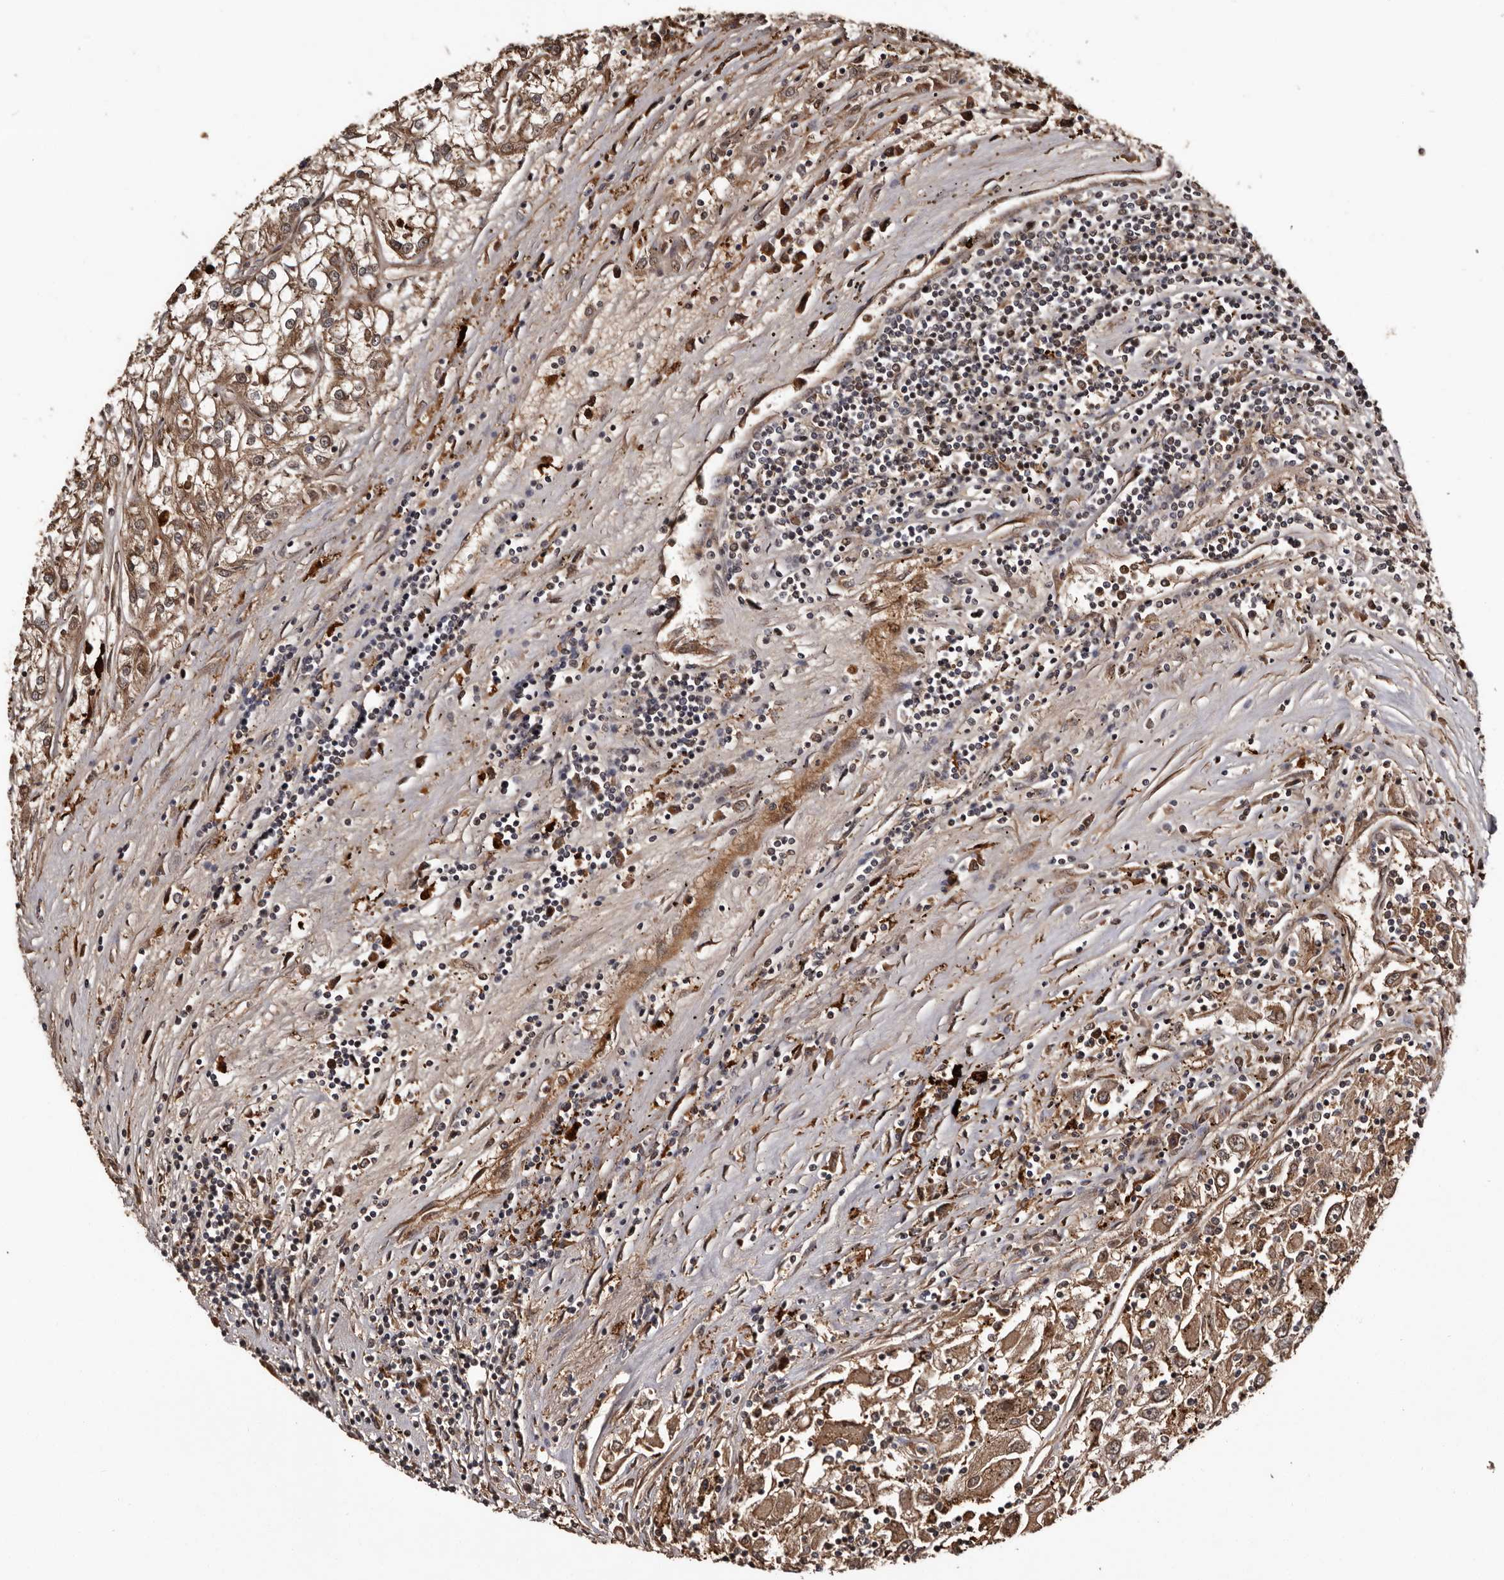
{"staining": {"intensity": "moderate", "quantity": ">75%", "location": "cytoplasmic/membranous"}, "tissue": "renal cancer", "cell_type": "Tumor cells", "image_type": "cancer", "snomed": [{"axis": "morphology", "description": "Adenocarcinoma, NOS"}, {"axis": "topography", "description": "Kidney"}], "caption": "Protein staining exhibits moderate cytoplasmic/membranous staining in about >75% of tumor cells in renal adenocarcinoma.", "gene": "SERTAD4", "patient": {"sex": "female", "age": 52}}